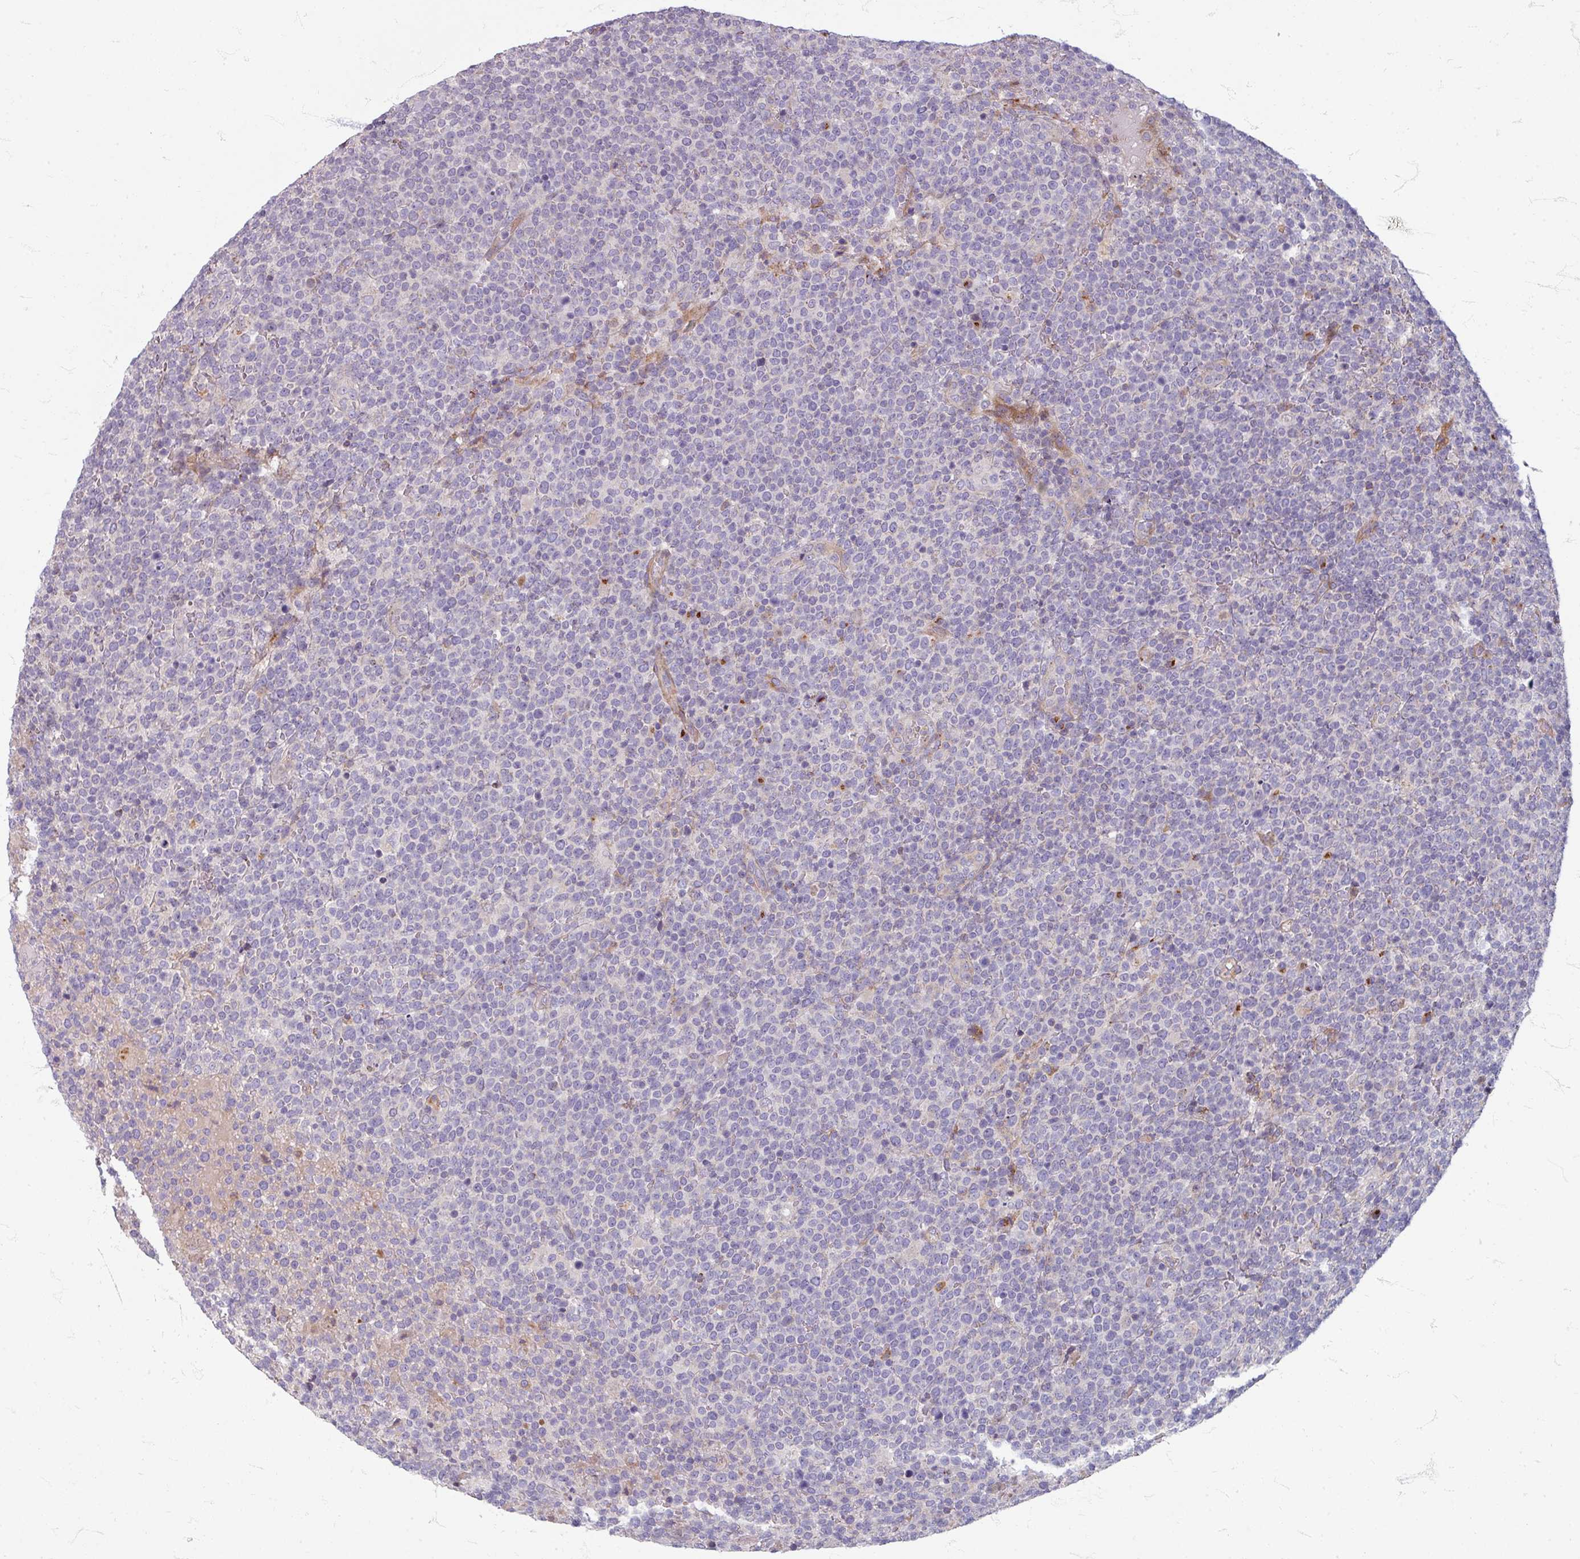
{"staining": {"intensity": "negative", "quantity": "none", "location": "none"}, "tissue": "lymphoma", "cell_type": "Tumor cells", "image_type": "cancer", "snomed": [{"axis": "morphology", "description": "Malignant lymphoma, non-Hodgkin's type, High grade"}, {"axis": "topography", "description": "Lymph node"}], "caption": "A high-resolution photomicrograph shows IHC staining of malignant lymphoma, non-Hodgkin's type (high-grade), which exhibits no significant staining in tumor cells. The staining is performed using DAB (3,3'-diaminobenzidine) brown chromogen with nuclei counter-stained in using hematoxylin.", "gene": "GABARAPL1", "patient": {"sex": "male", "age": 61}}